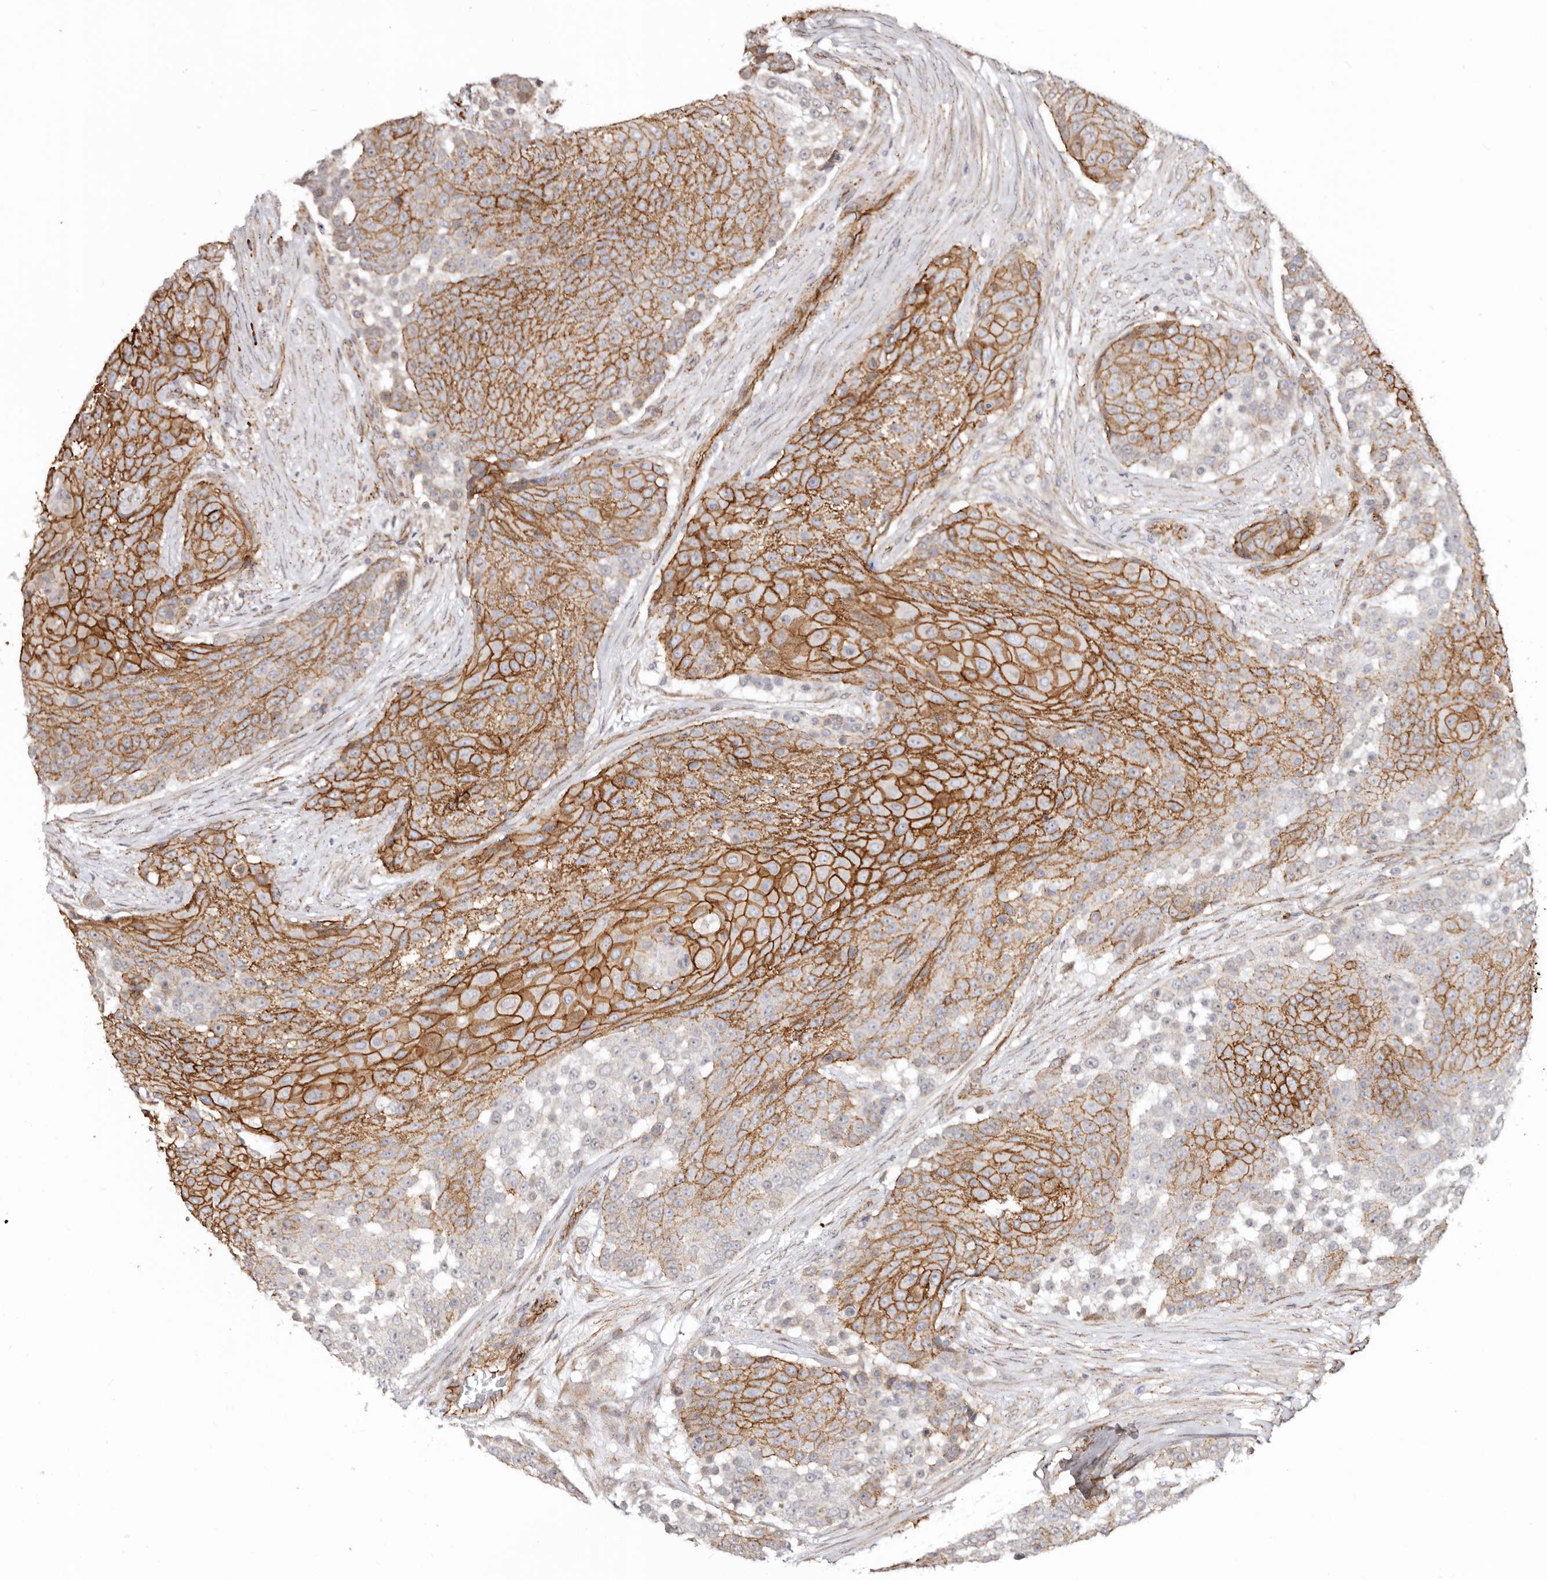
{"staining": {"intensity": "strong", "quantity": ">75%", "location": "cytoplasmic/membranous"}, "tissue": "urothelial cancer", "cell_type": "Tumor cells", "image_type": "cancer", "snomed": [{"axis": "morphology", "description": "Urothelial carcinoma, High grade"}, {"axis": "topography", "description": "Urinary bladder"}], "caption": "Strong cytoplasmic/membranous expression is appreciated in approximately >75% of tumor cells in high-grade urothelial carcinoma.", "gene": "CTNNB1", "patient": {"sex": "female", "age": 63}}